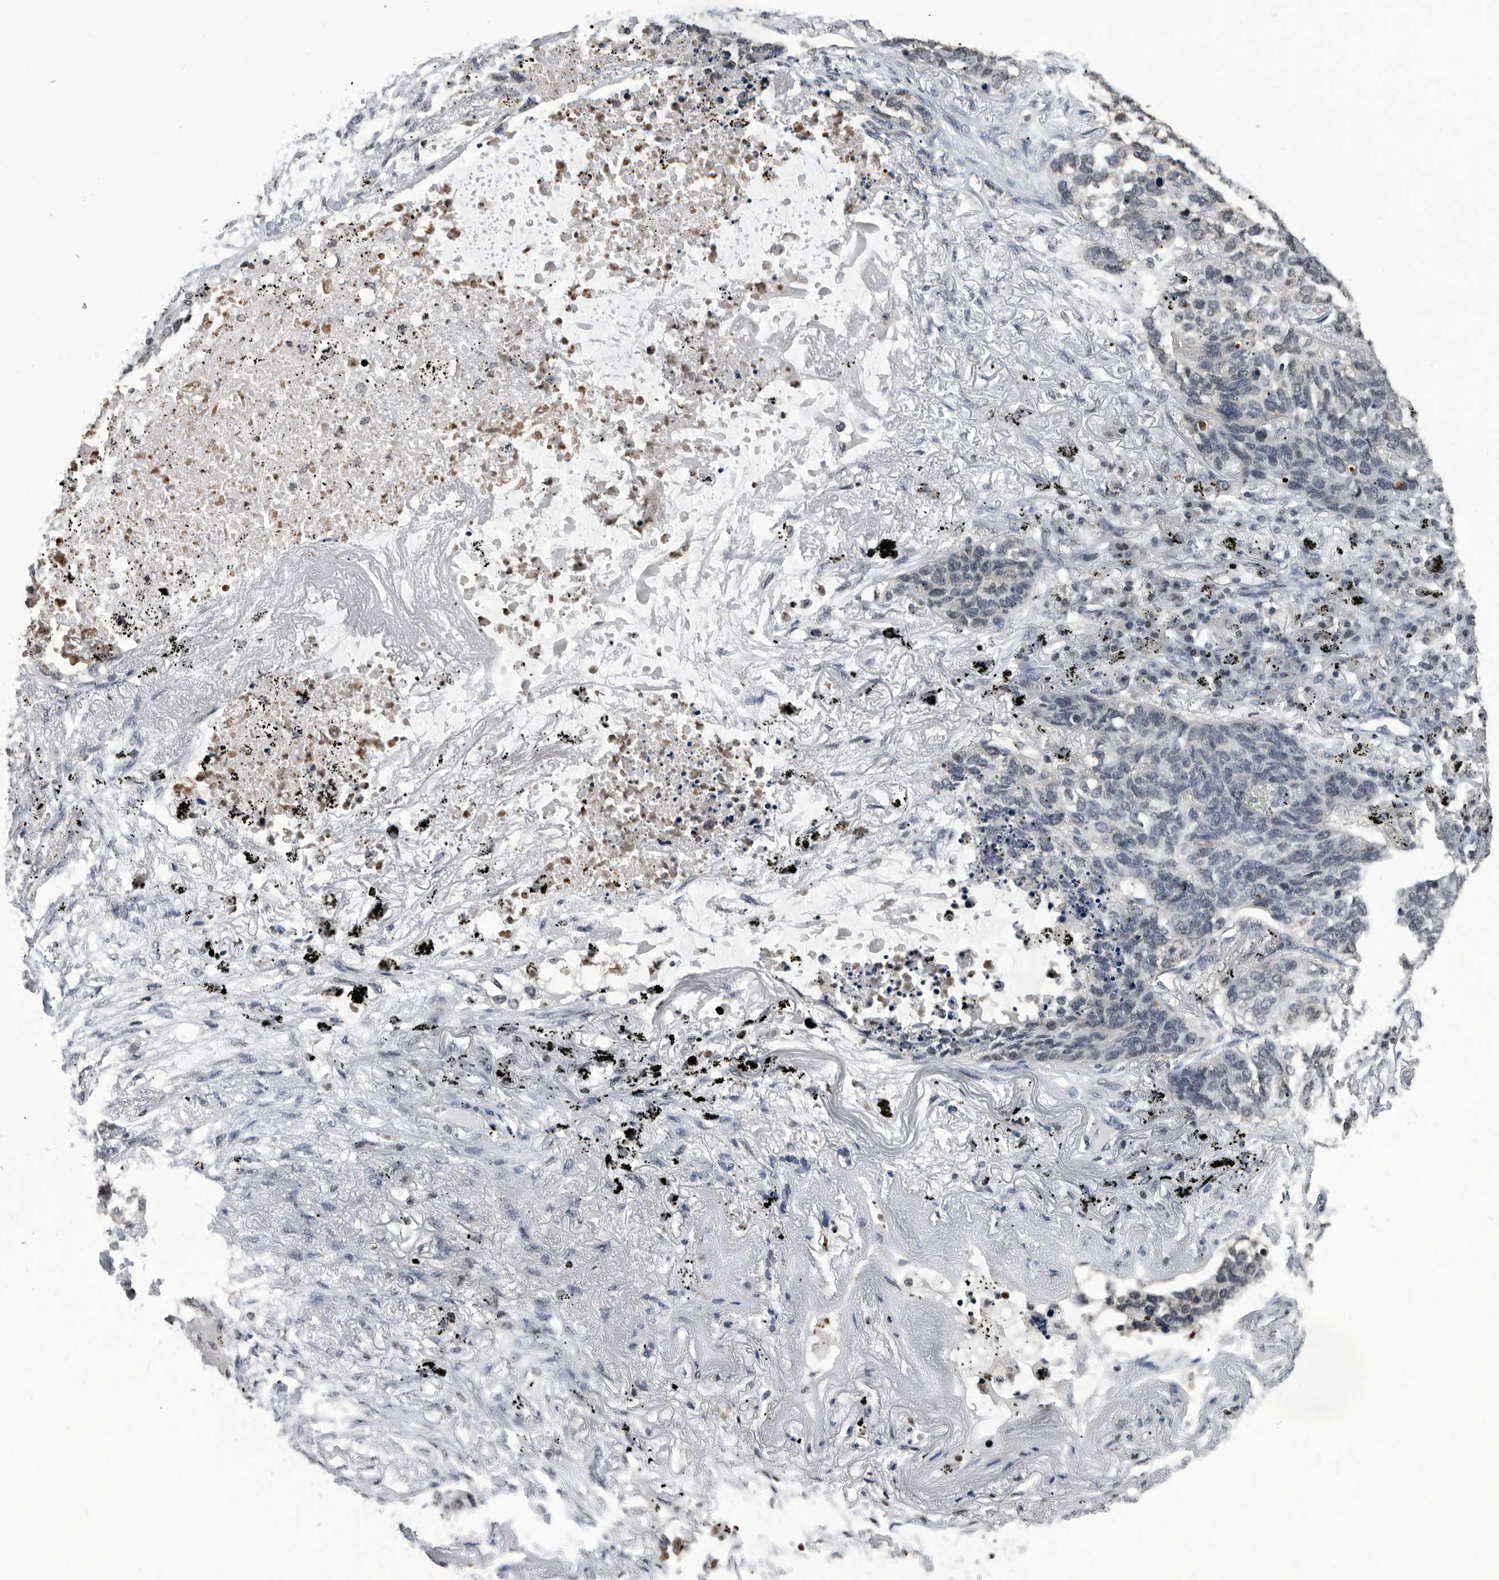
{"staining": {"intensity": "negative", "quantity": "none", "location": "none"}, "tissue": "lung cancer", "cell_type": "Tumor cells", "image_type": "cancer", "snomed": [{"axis": "morphology", "description": "Squamous cell carcinoma, NOS"}, {"axis": "topography", "description": "Lung"}], "caption": "DAB (3,3'-diaminobenzidine) immunohistochemical staining of lung squamous cell carcinoma displays no significant staining in tumor cells.", "gene": "TSTD1", "patient": {"sex": "female", "age": 63}}